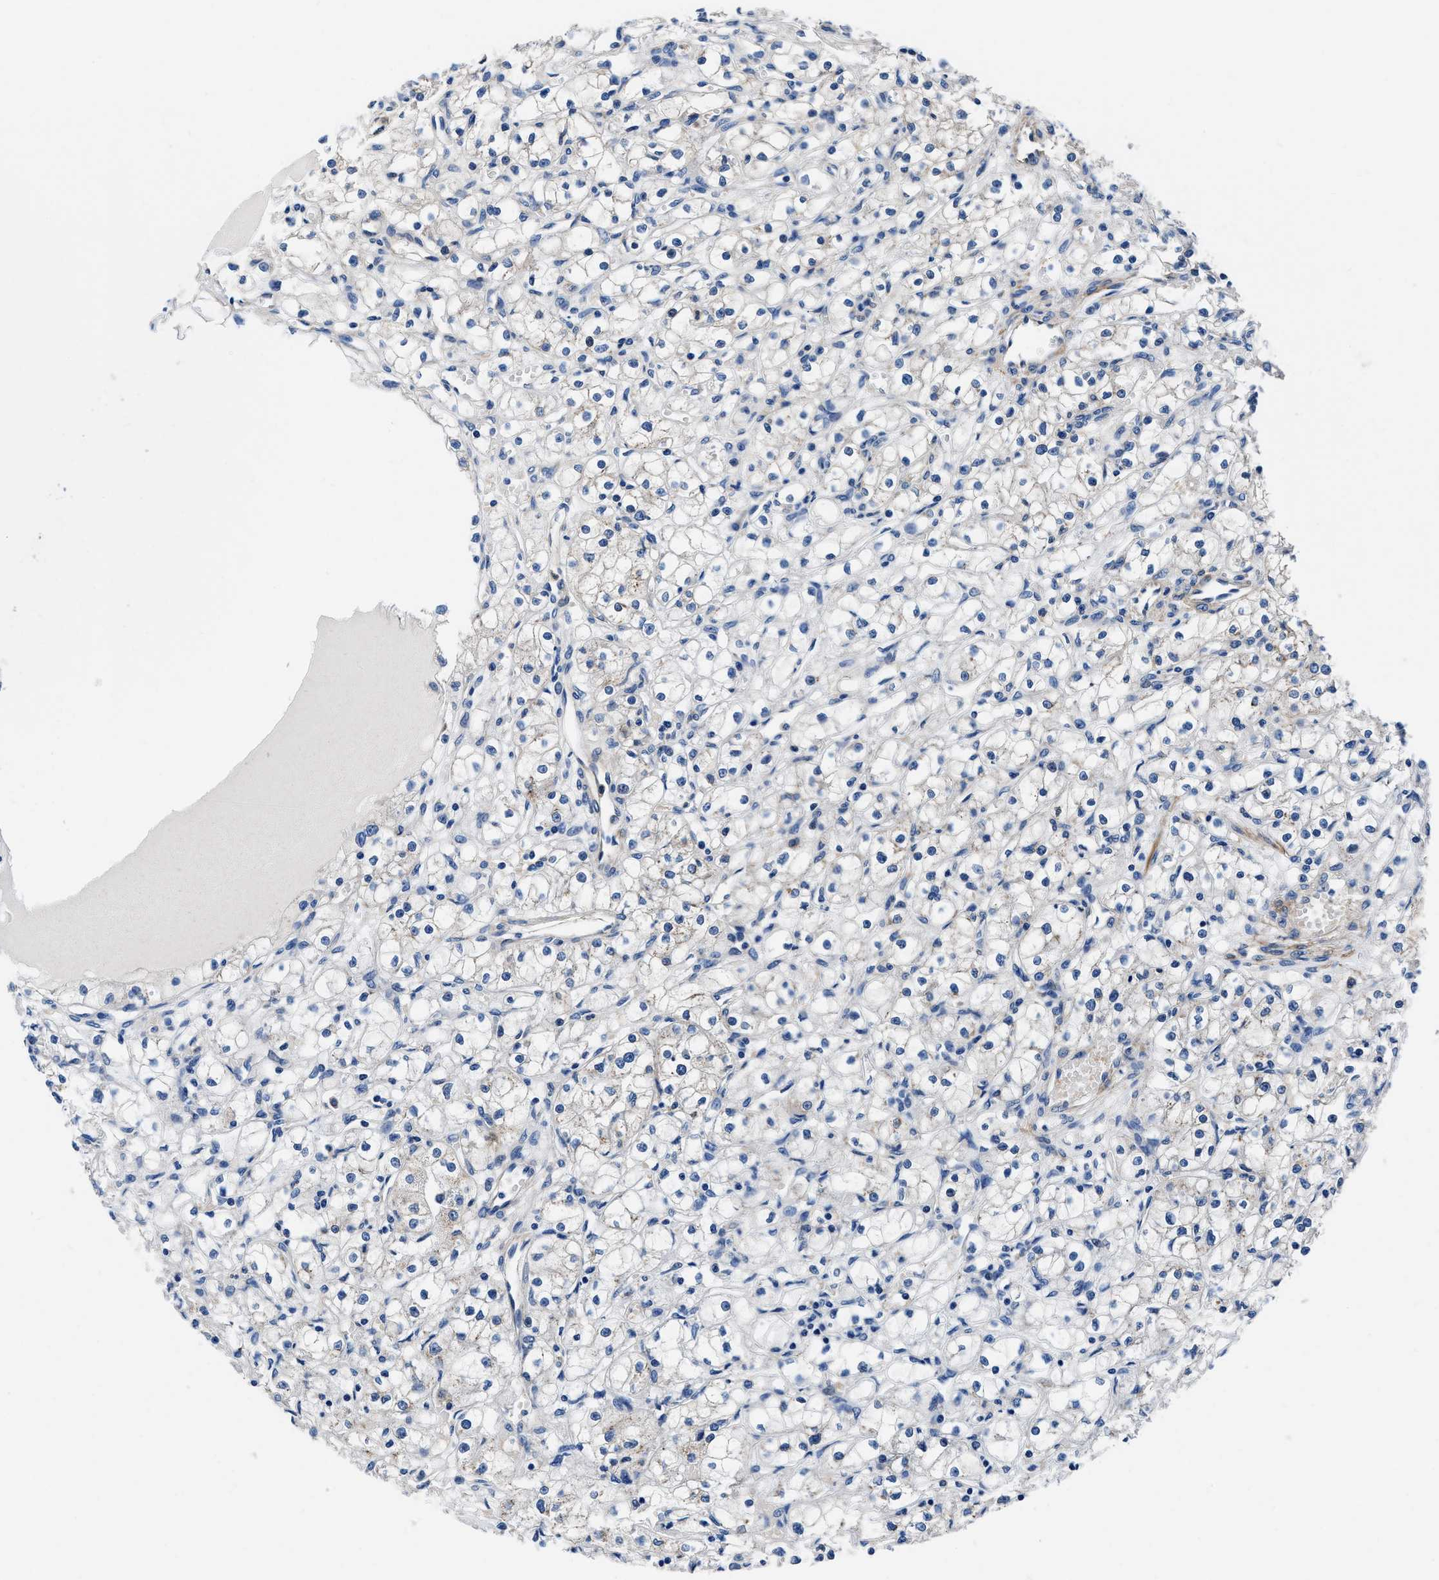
{"staining": {"intensity": "negative", "quantity": "none", "location": "none"}, "tissue": "renal cancer", "cell_type": "Tumor cells", "image_type": "cancer", "snomed": [{"axis": "morphology", "description": "Adenocarcinoma, NOS"}, {"axis": "topography", "description": "Kidney"}], "caption": "IHC photomicrograph of neoplastic tissue: adenocarcinoma (renal) stained with DAB (3,3'-diaminobenzidine) displays no significant protein expression in tumor cells.", "gene": "NEU1", "patient": {"sex": "male", "age": 56}}